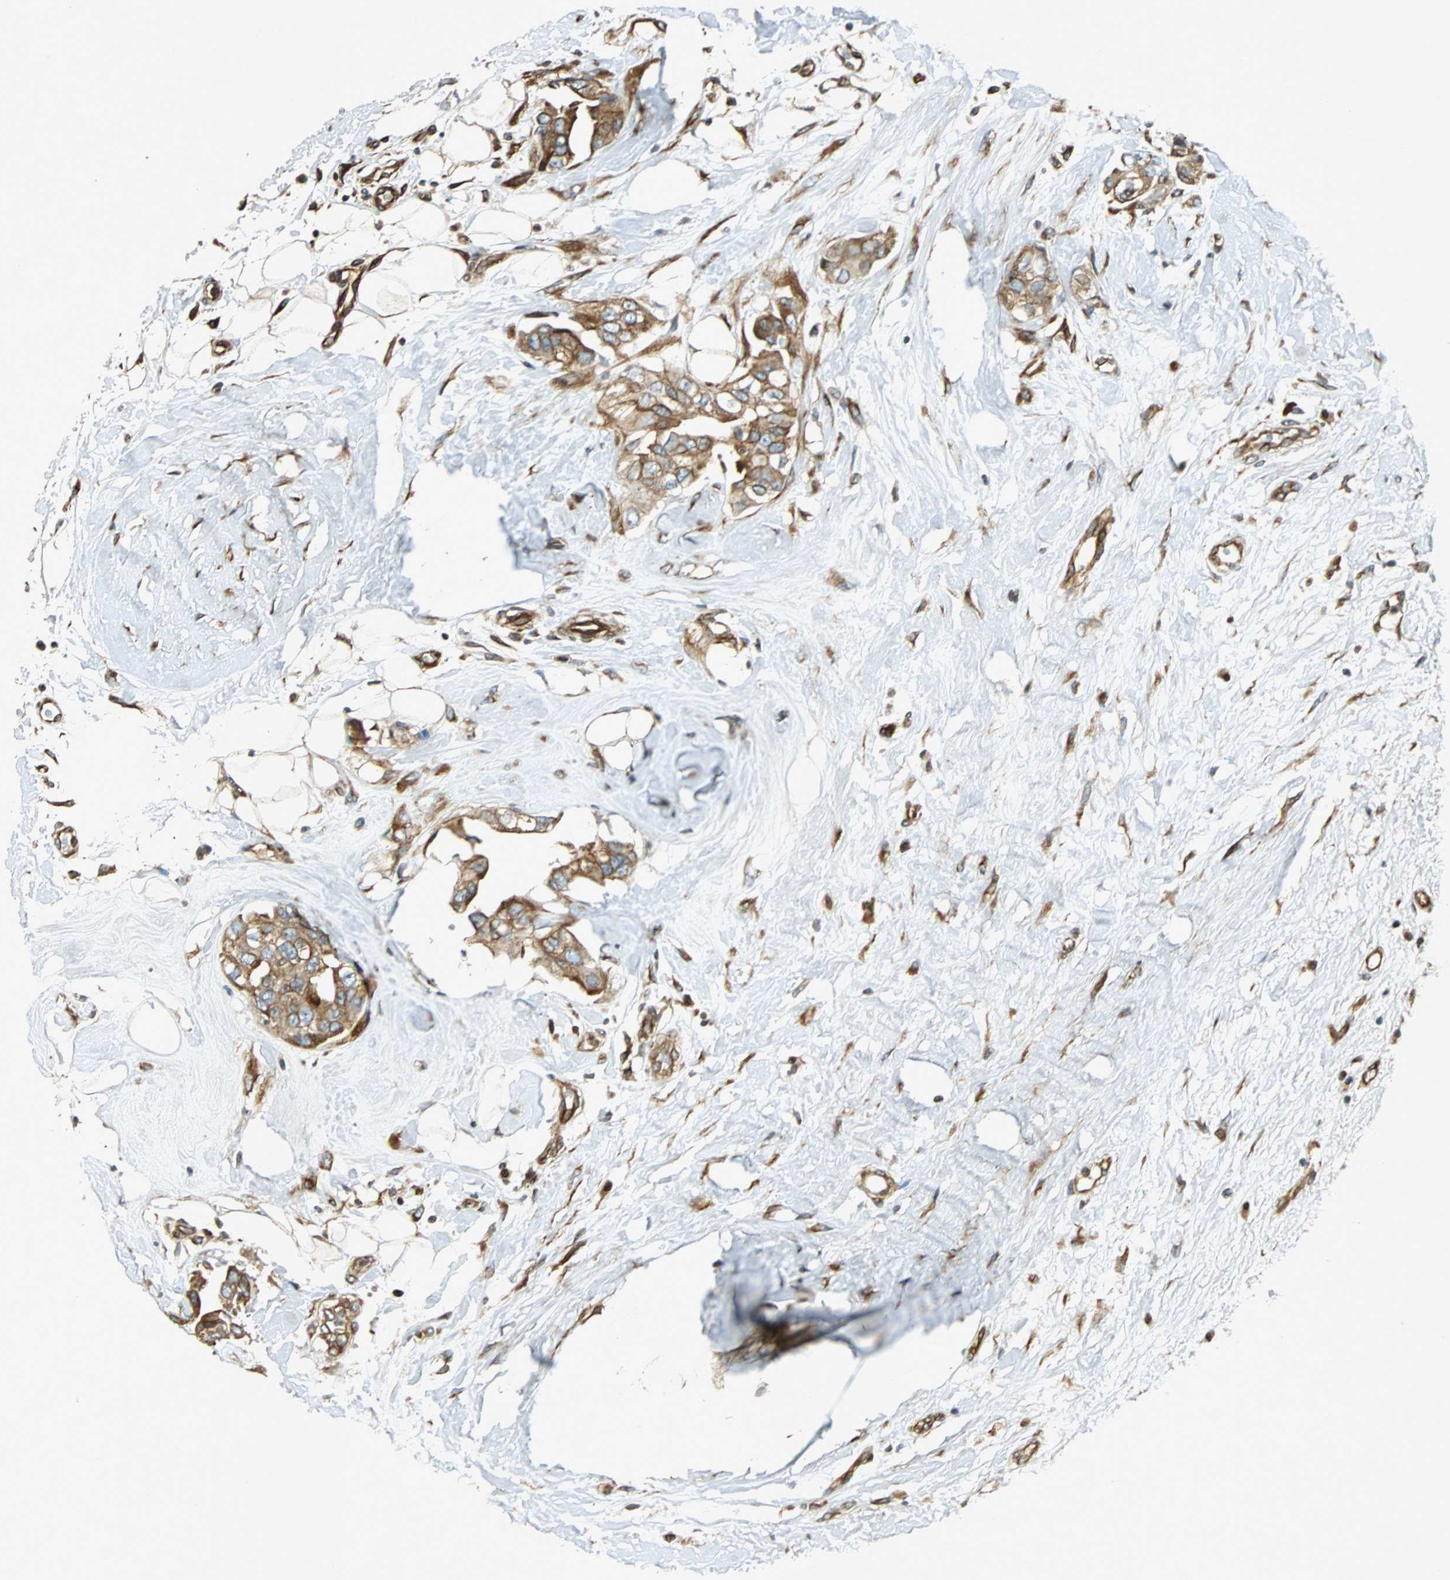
{"staining": {"intensity": "moderate", "quantity": ">75%", "location": "cytoplasmic/membranous"}, "tissue": "breast cancer", "cell_type": "Tumor cells", "image_type": "cancer", "snomed": [{"axis": "morphology", "description": "Duct carcinoma"}, {"axis": "topography", "description": "Breast"}], "caption": "Immunohistochemistry (IHC) photomicrograph of breast cancer stained for a protein (brown), which exhibits medium levels of moderate cytoplasmic/membranous positivity in about >75% of tumor cells.", "gene": "TUBA4A", "patient": {"sex": "female", "age": 40}}